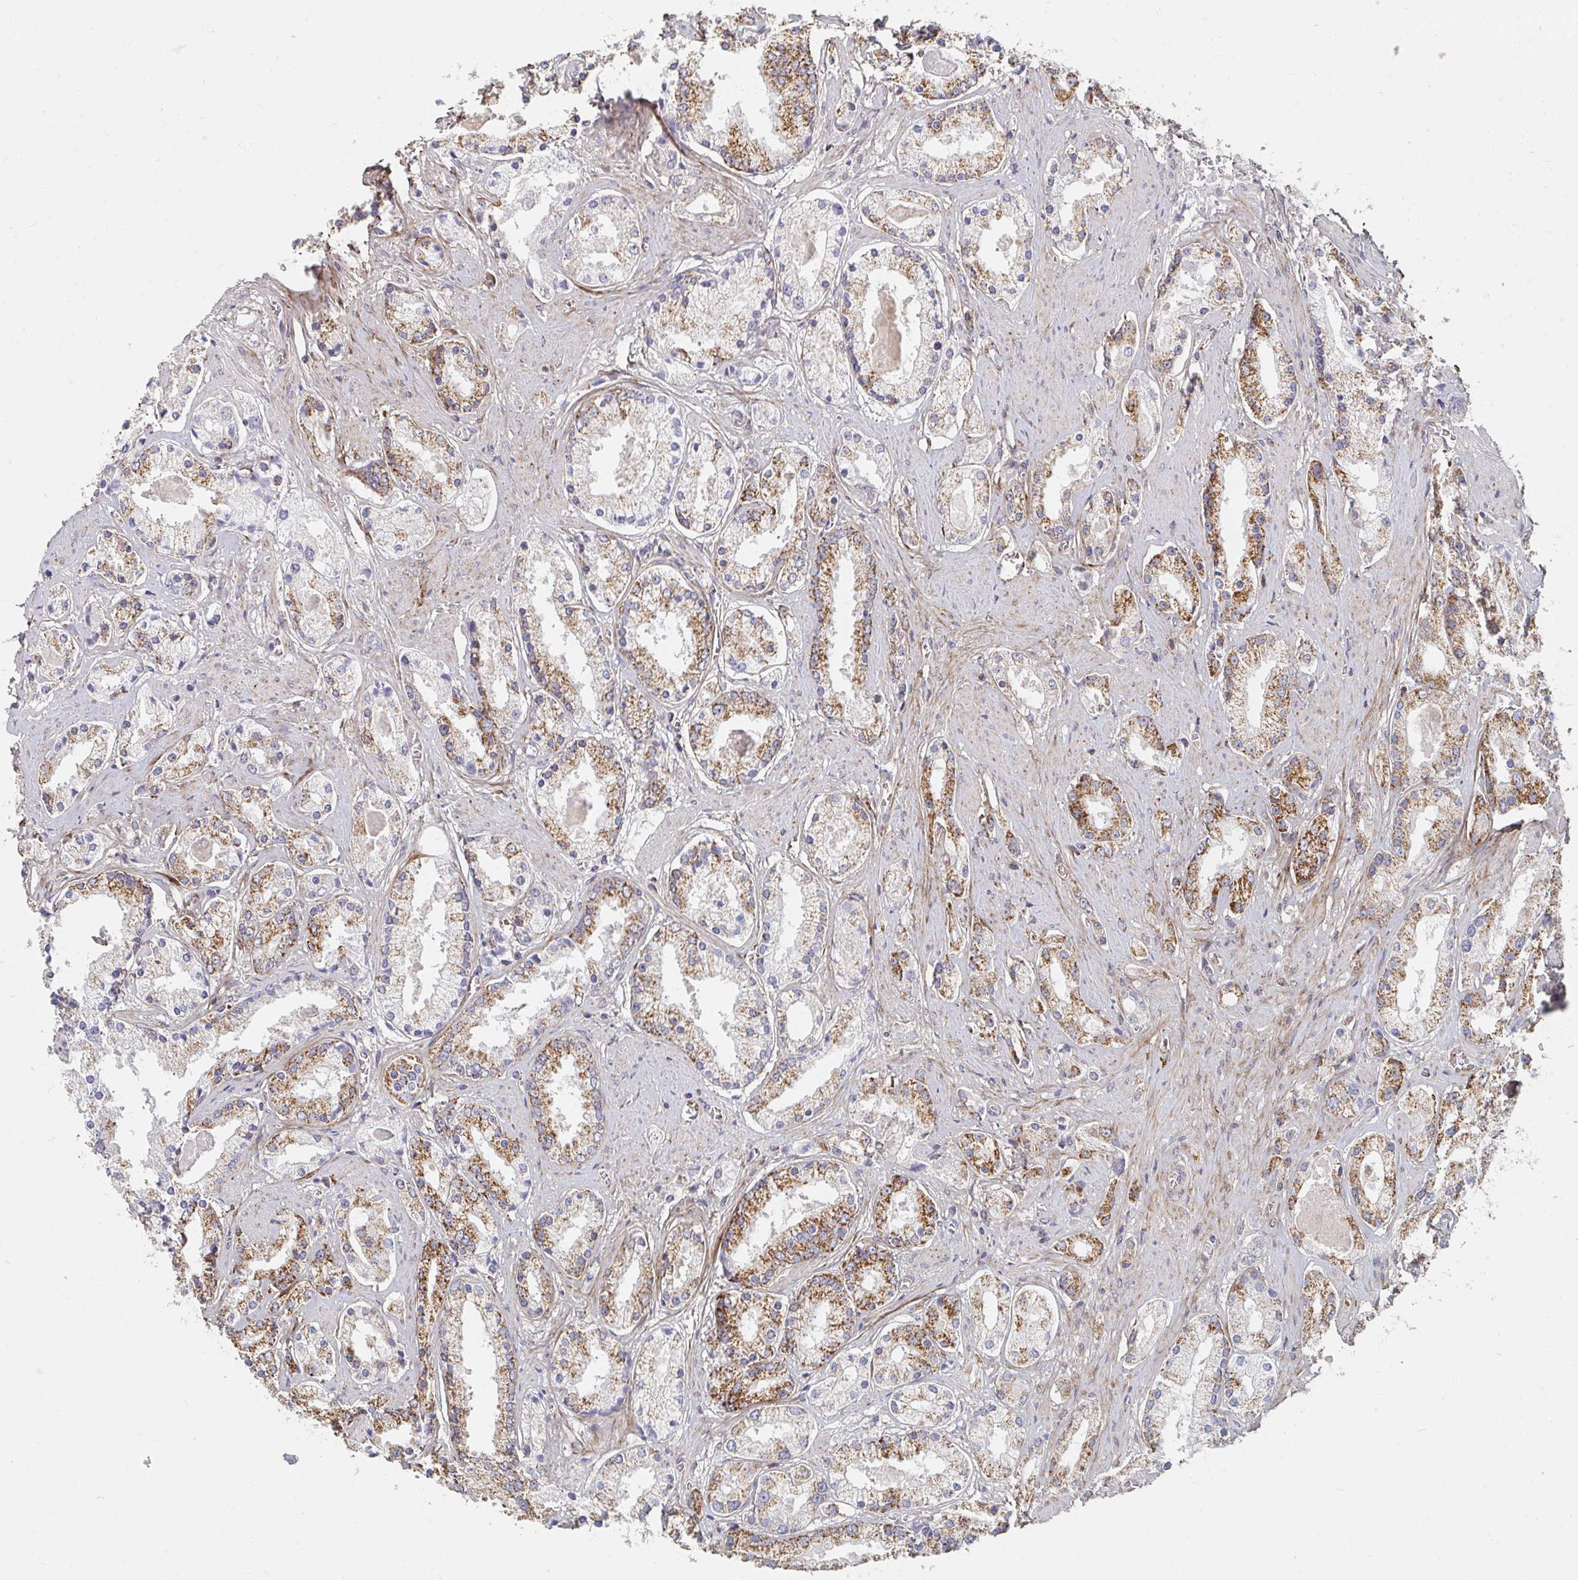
{"staining": {"intensity": "moderate", "quantity": "25%-75%", "location": "cytoplasmic/membranous"}, "tissue": "prostate cancer", "cell_type": "Tumor cells", "image_type": "cancer", "snomed": [{"axis": "morphology", "description": "Adenocarcinoma, High grade"}, {"axis": "topography", "description": "Prostate"}], "caption": "Immunohistochemical staining of prostate high-grade adenocarcinoma reveals medium levels of moderate cytoplasmic/membranous positivity in approximately 25%-75% of tumor cells.", "gene": "MAVS", "patient": {"sex": "male", "age": 67}}